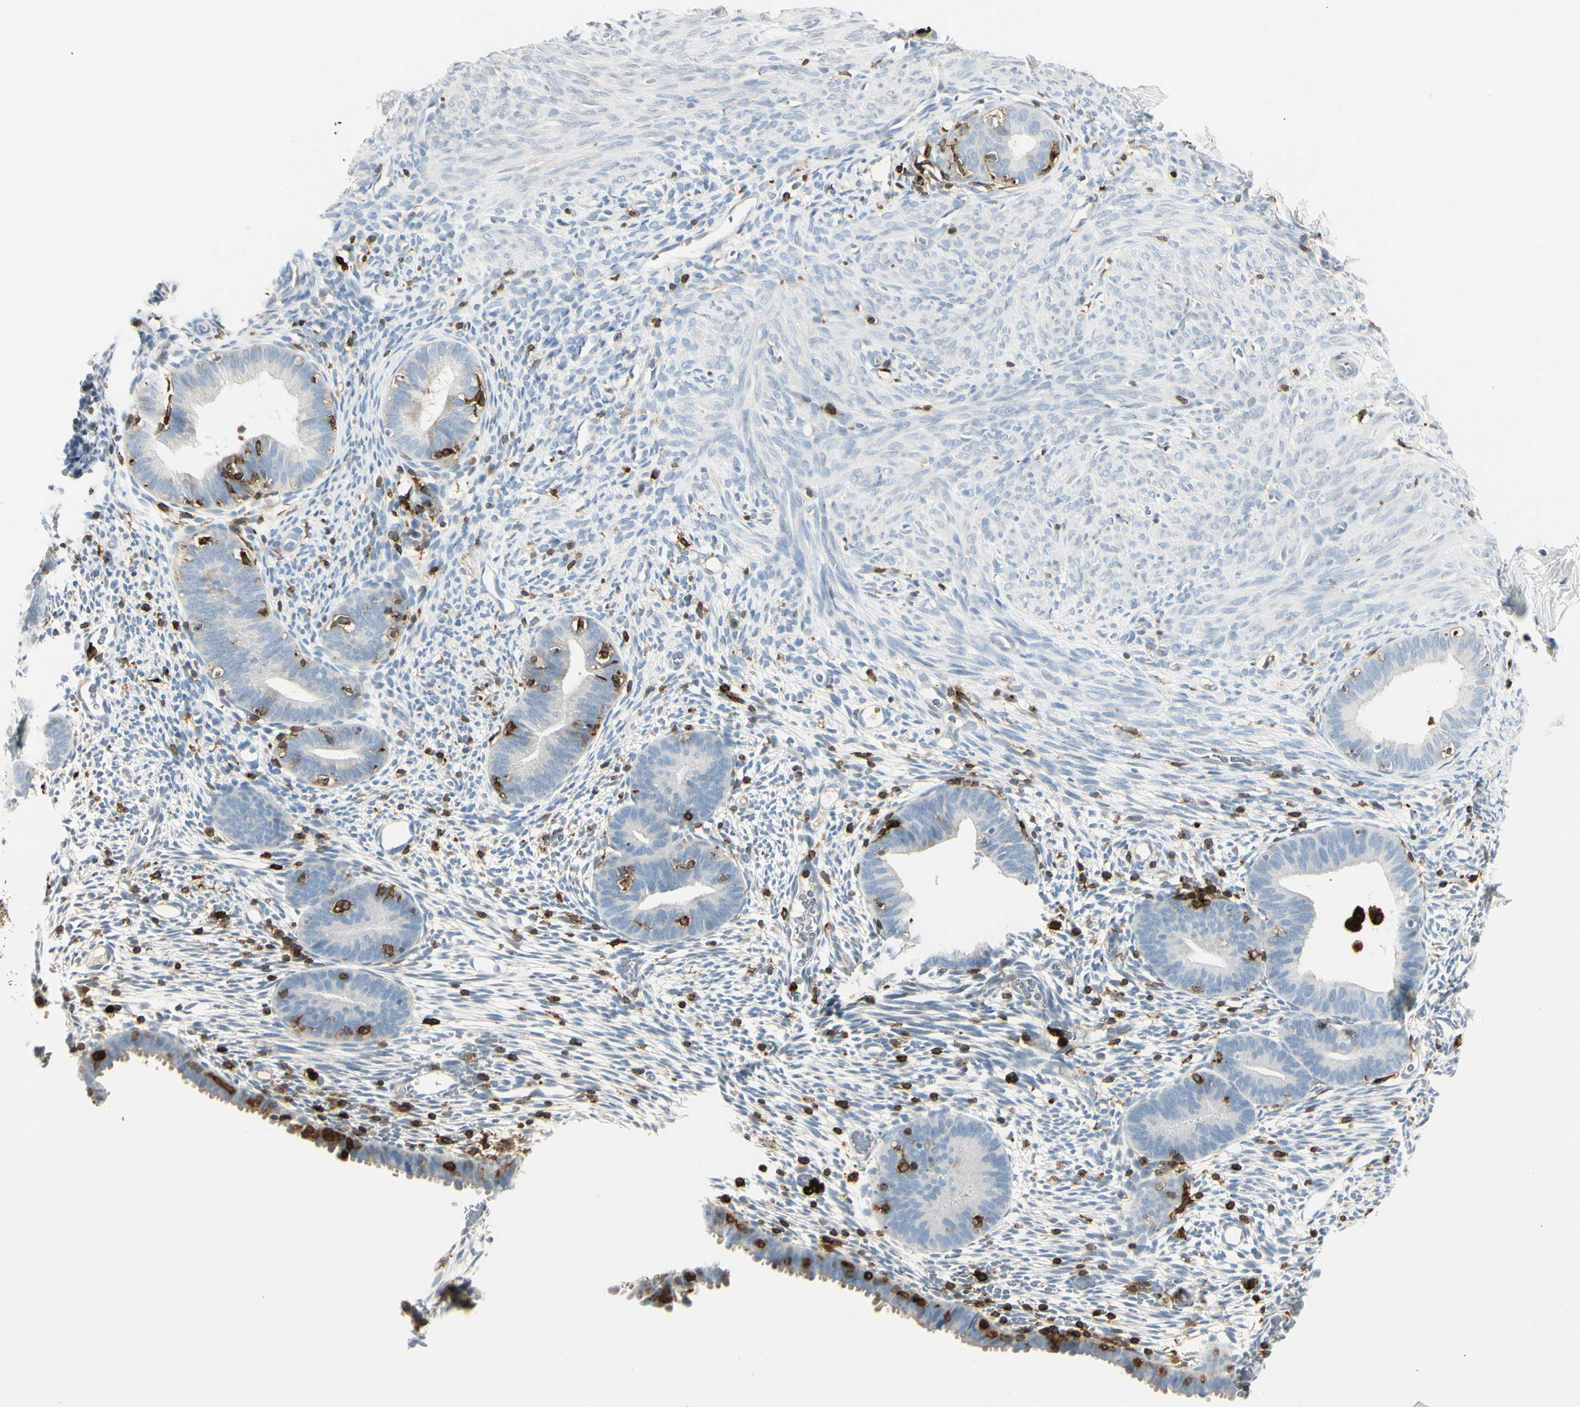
{"staining": {"intensity": "negative", "quantity": "none", "location": "none"}, "tissue": "endometrium", "cell_type": "Cells in endometrial stroma", "image_type": "normal", "snomed": [{"axis": "morphology", "description": "Normal tissue, NOS"}, {"axis": "morphology", "description": "Atrophy, NOS"}, {"axis": "topography", "description": "Uterus"}, {"axis": "topography", "description": "Endometrium"}], "caption": "This photomicrograph is of unremarkable endometrium stained with immunohistochemistry to label a protein in brown with the nuclei are counter-stained blue. There is no expression in cells in endometrial stroma. Brightfield microscopy of IHC stained with DAB (3,3'-diaminobenzidine) (brown) and hematoxylin (blue), captured at high magnification.", "gene": "ITGB2", "patient": {"sex": "female", "age": 68}}